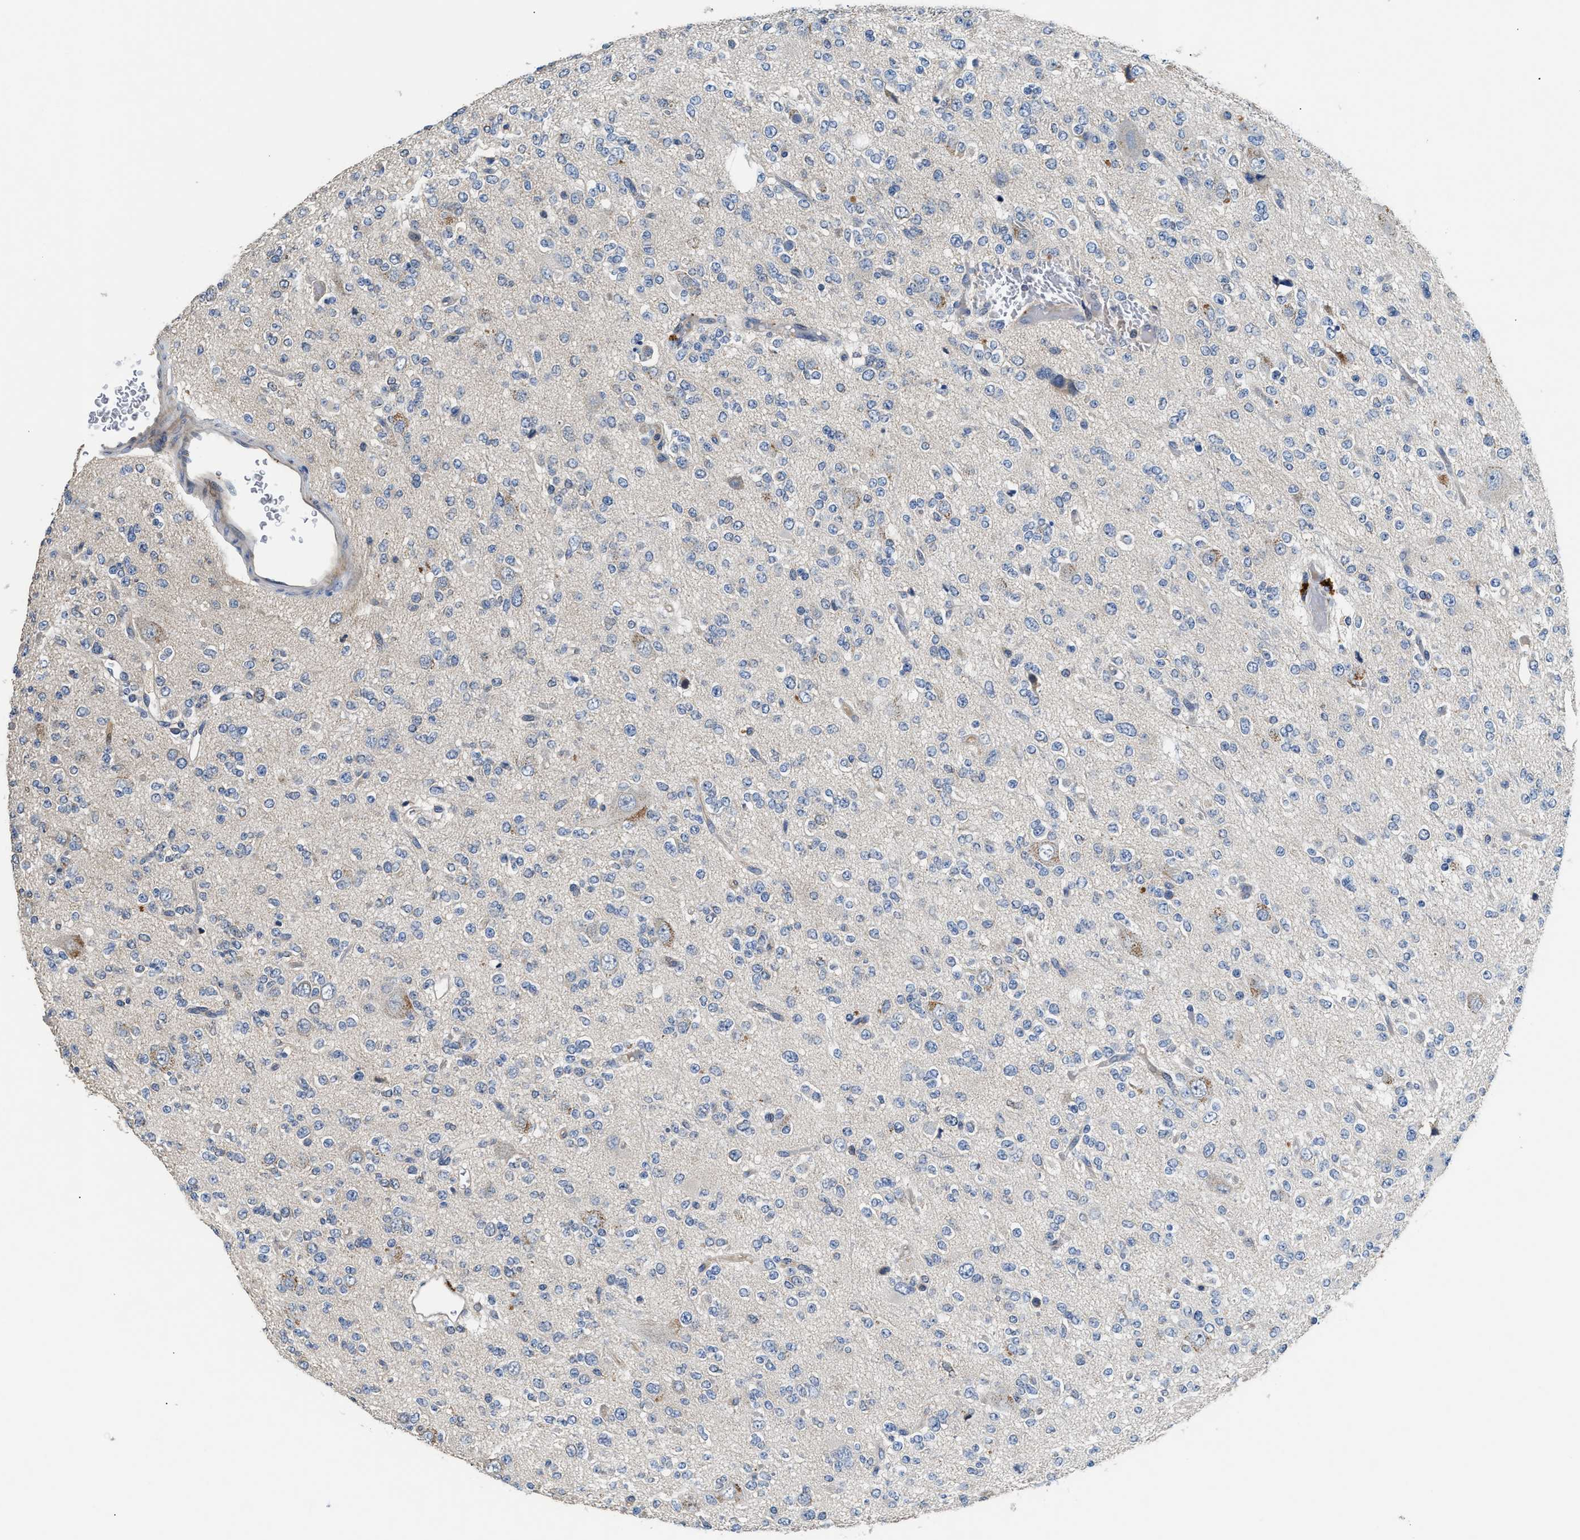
{"staining": {"intensity": "negative", "quantity": "none", "location": "none"}, "tissue": "glioma", "cell_type": "Tumor cells", "image_type": "cancer", "snomed": [{"axis": "morphology", "description": "Glioma, malignant, Low grade"}, {"axis": "topography", "description": "Brain"}], "caption": "The immunohistochemistry (IHC) micrograph has no significant positivity in tumor cells of malignant glioma (low-grade) tissue.", "gene": "IL17RC", "patient": {"sex": "male", "age": 38}}